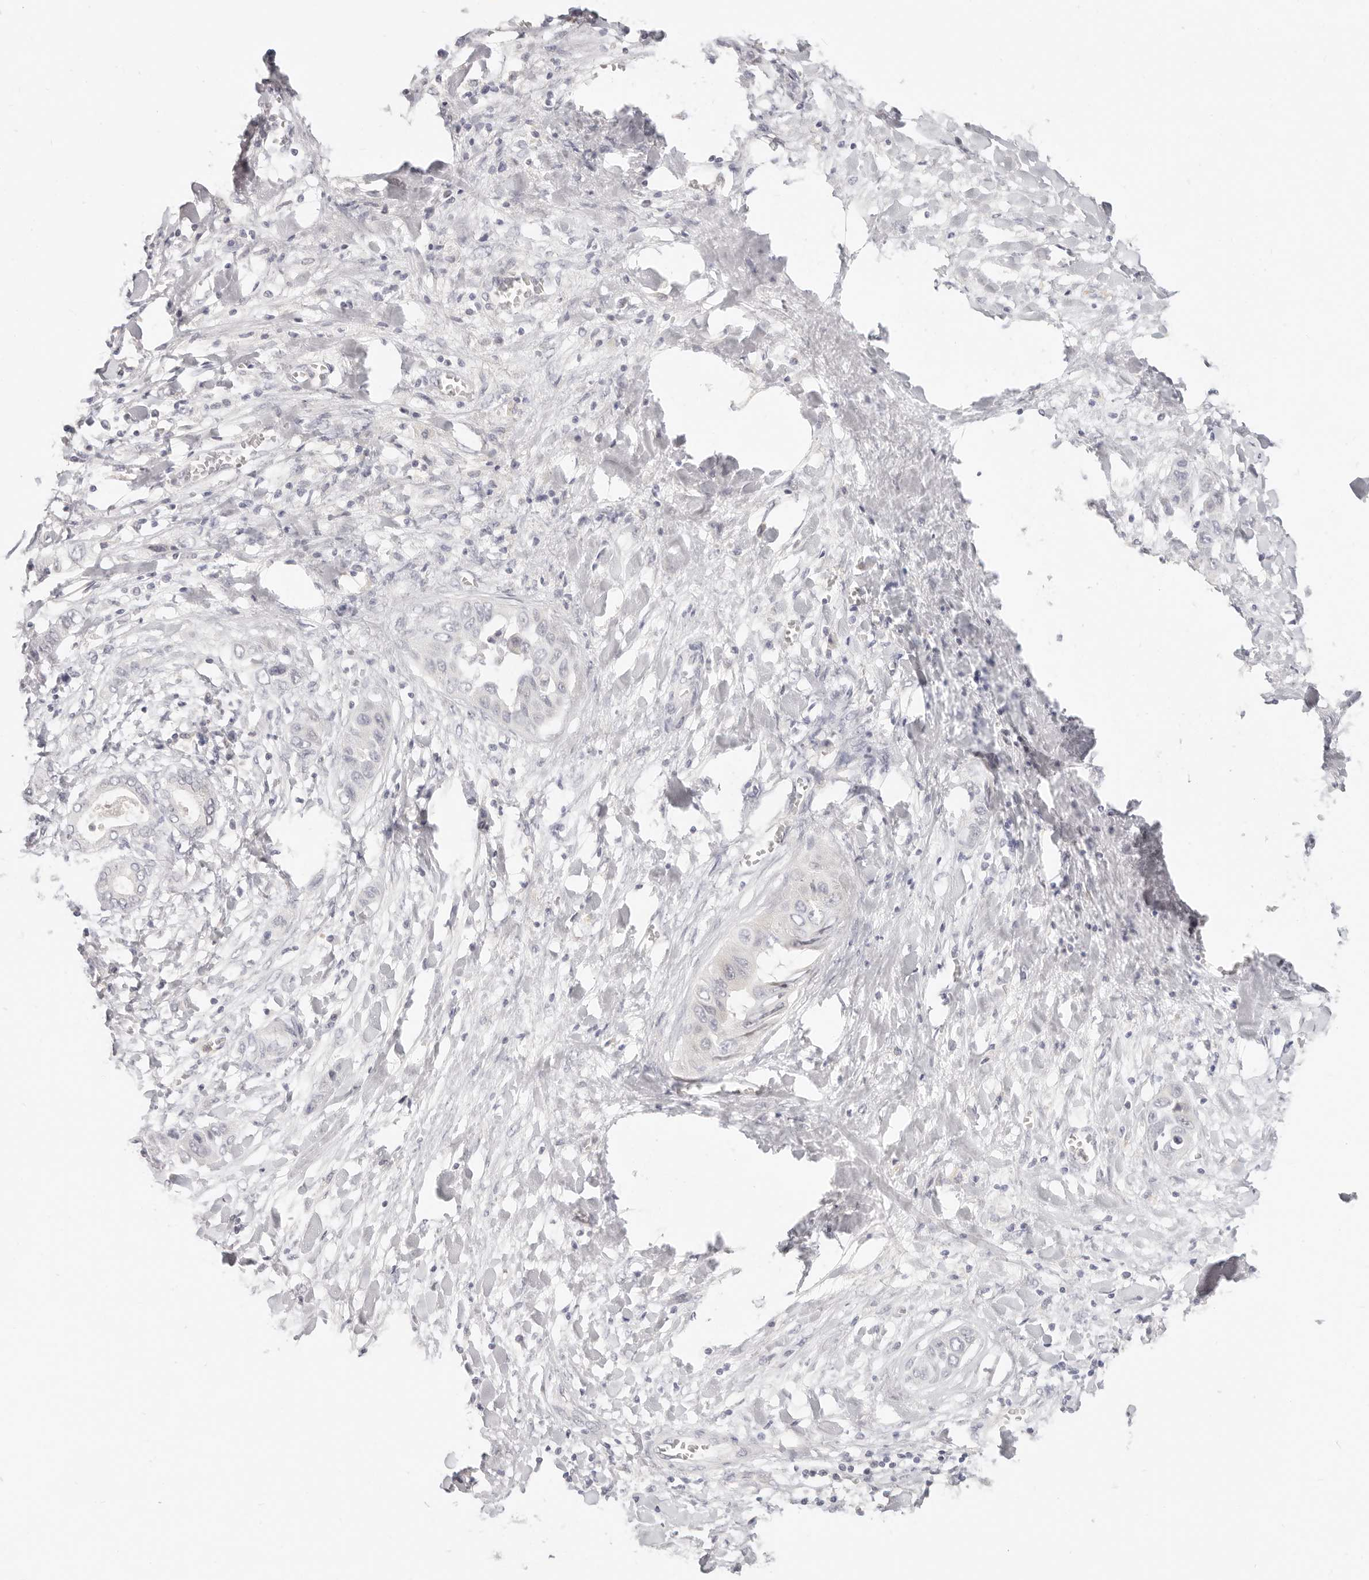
{"staining": {"intensity": "negative", "quantity": "none", "location": "none"}, "tissue": "liver cancer", "cell_type": "Tumor cells", "image_type": "cancer", "snomed": [{"axis": "morphology", "description": "Cholangiocarcinoma"}, {"axis": "topography", "description": "Liver"}], "caption": "Cholangiocarcinoma (liver) was stained to show a protein in brown. There is no significant staining in tumor cells.", "gene": "ASCL1", "patient": {"sex": "female", "age": 52}}